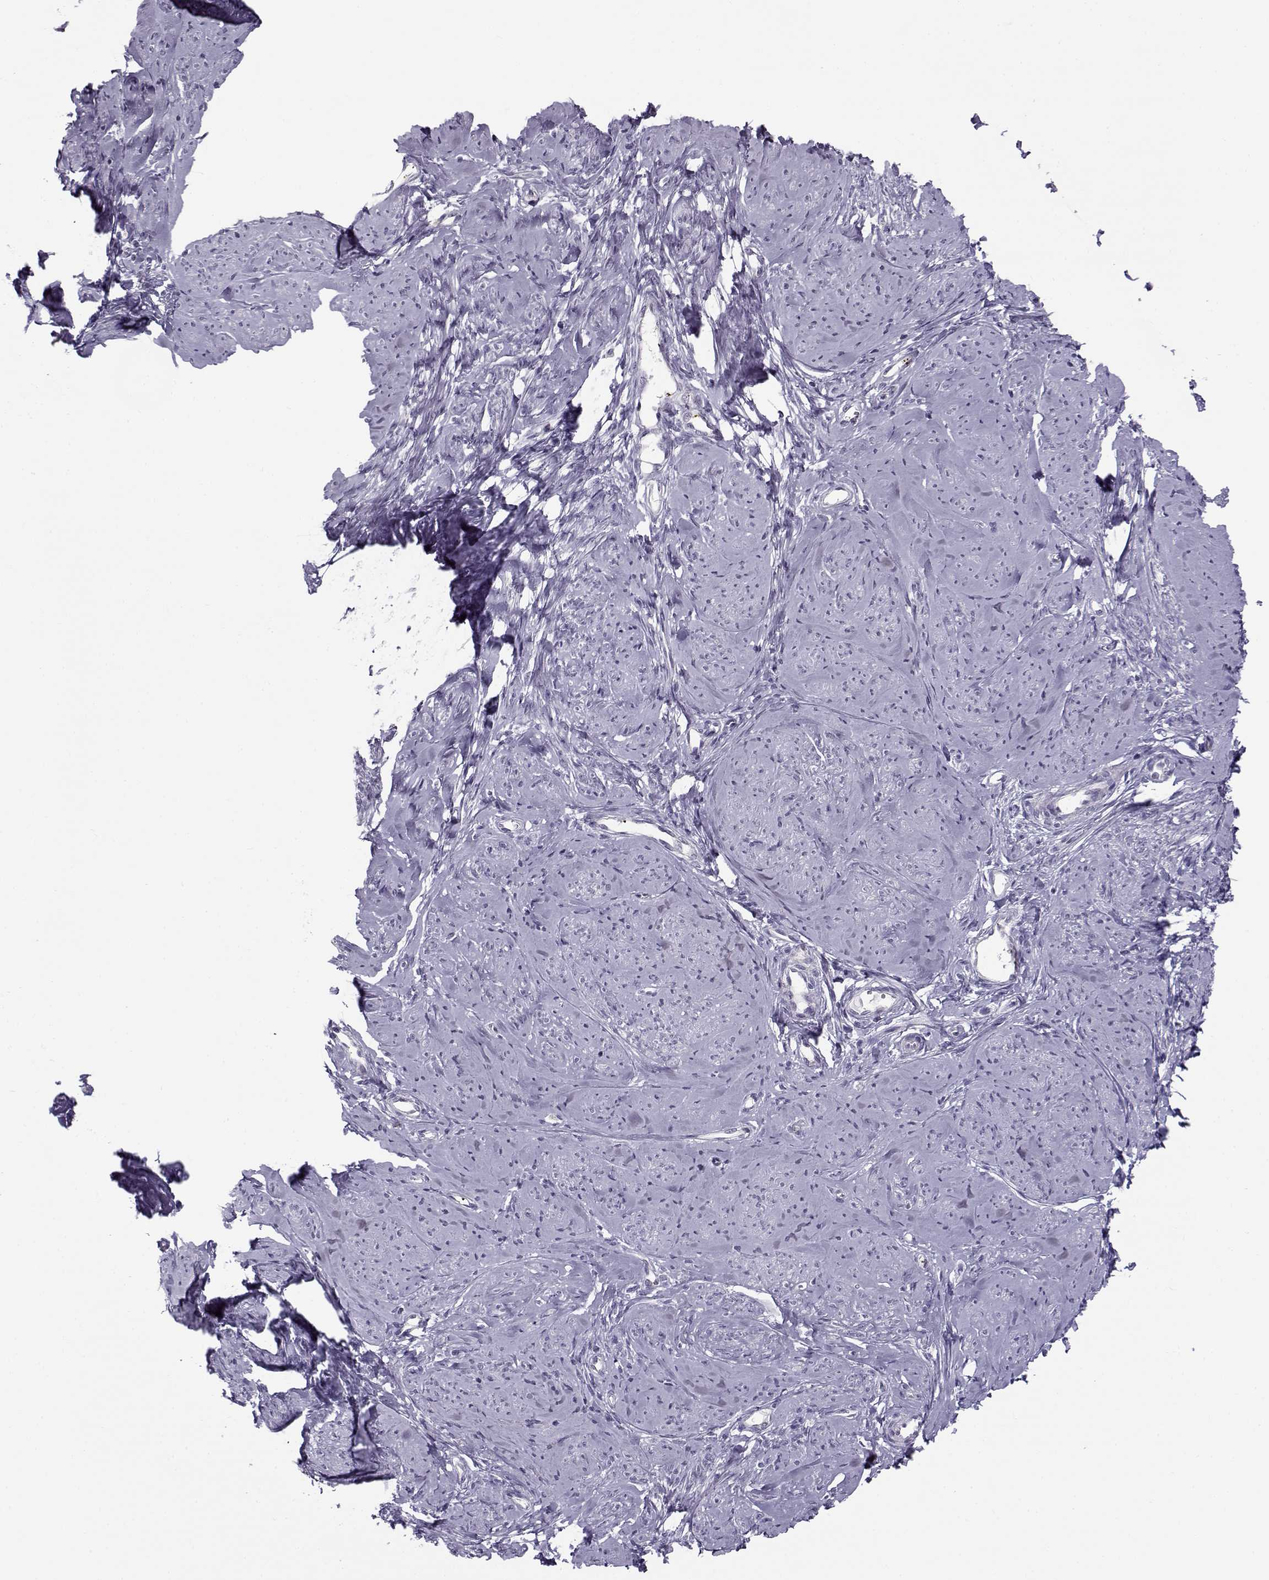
{"staining": {"intensity": "negative", "quantity": "none", "location": "none"}, "tissue": "smooth muscle", "cell_type": "Smooth muscle cells", "image_type": "normal", "snomed": [{"axis": "morphology", "description": "Normal tissue, NOS"}, {"axis": "topography", "description": "Smooth muscle"}], "caption": "Immunohistochemical staining of unremarkable human smooth muscle shows no significant expression in smooth muscle cells.", "gene": "KLF17", "patient": {"sex": "female", "age": 48}}